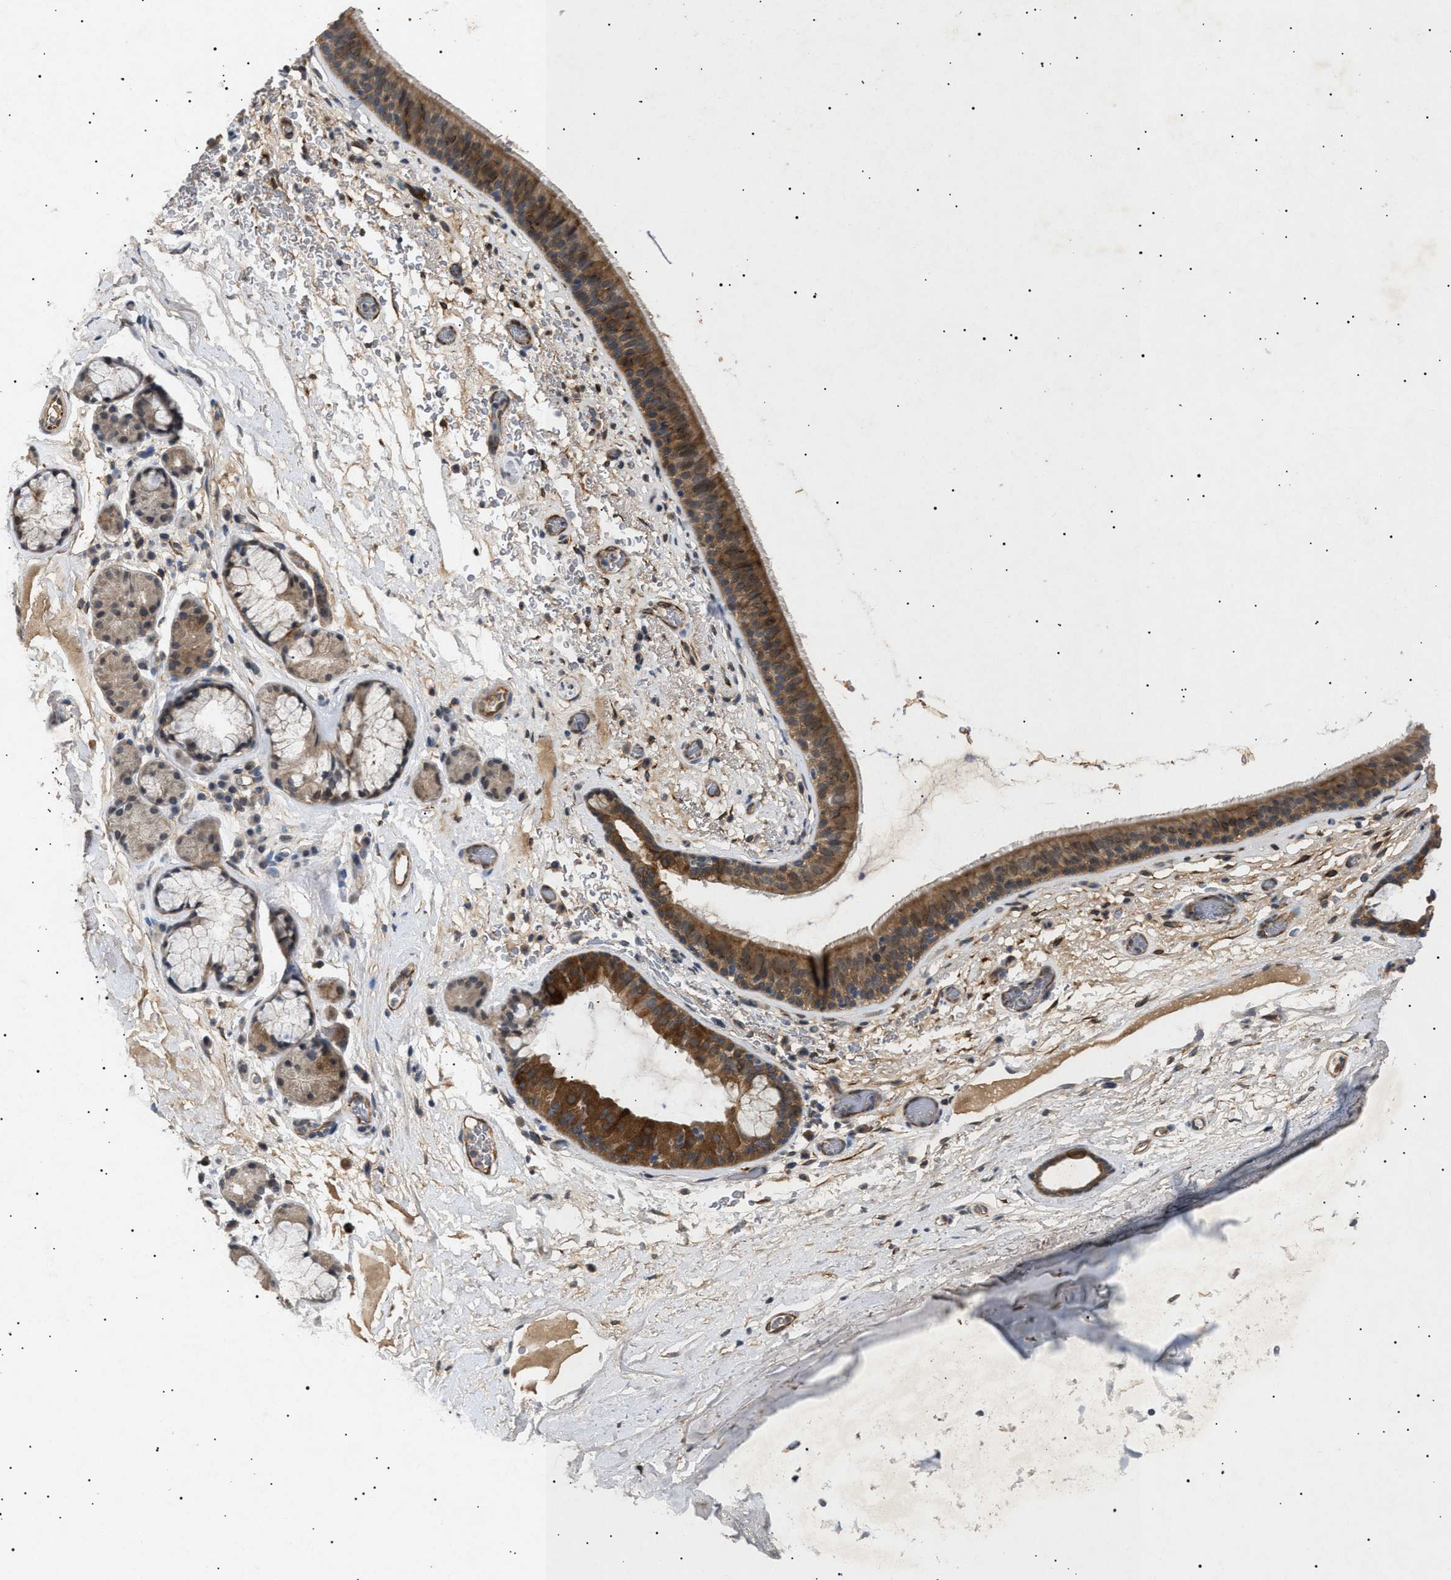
{"staining": {"intensity": "moderate", "quantity": ">75%", "location": "cytoplasmic/membranous"}, "tissue": "bronchus", "cell_type": "Respiratory epithelial cells", "image_type": "normal", "snomed": [{"axis": "morphology", "description": "Normal tissue, NOS"}, {"axis": "topography", "description": "Cartilage tissue"}], "caption": "Immunohistochemistry image of normal bronchus: bronchus stained using immunohistochemistry (IHC) exhibits medium levels of moderate protein expression localized specifically in the cytoplasmic/membranous of respiratory epithelial cells, appearing as a cytoplasmic/membranous brown color.", "gene": "SIRT5", "patient": {"sex": "female", "age": 63}}